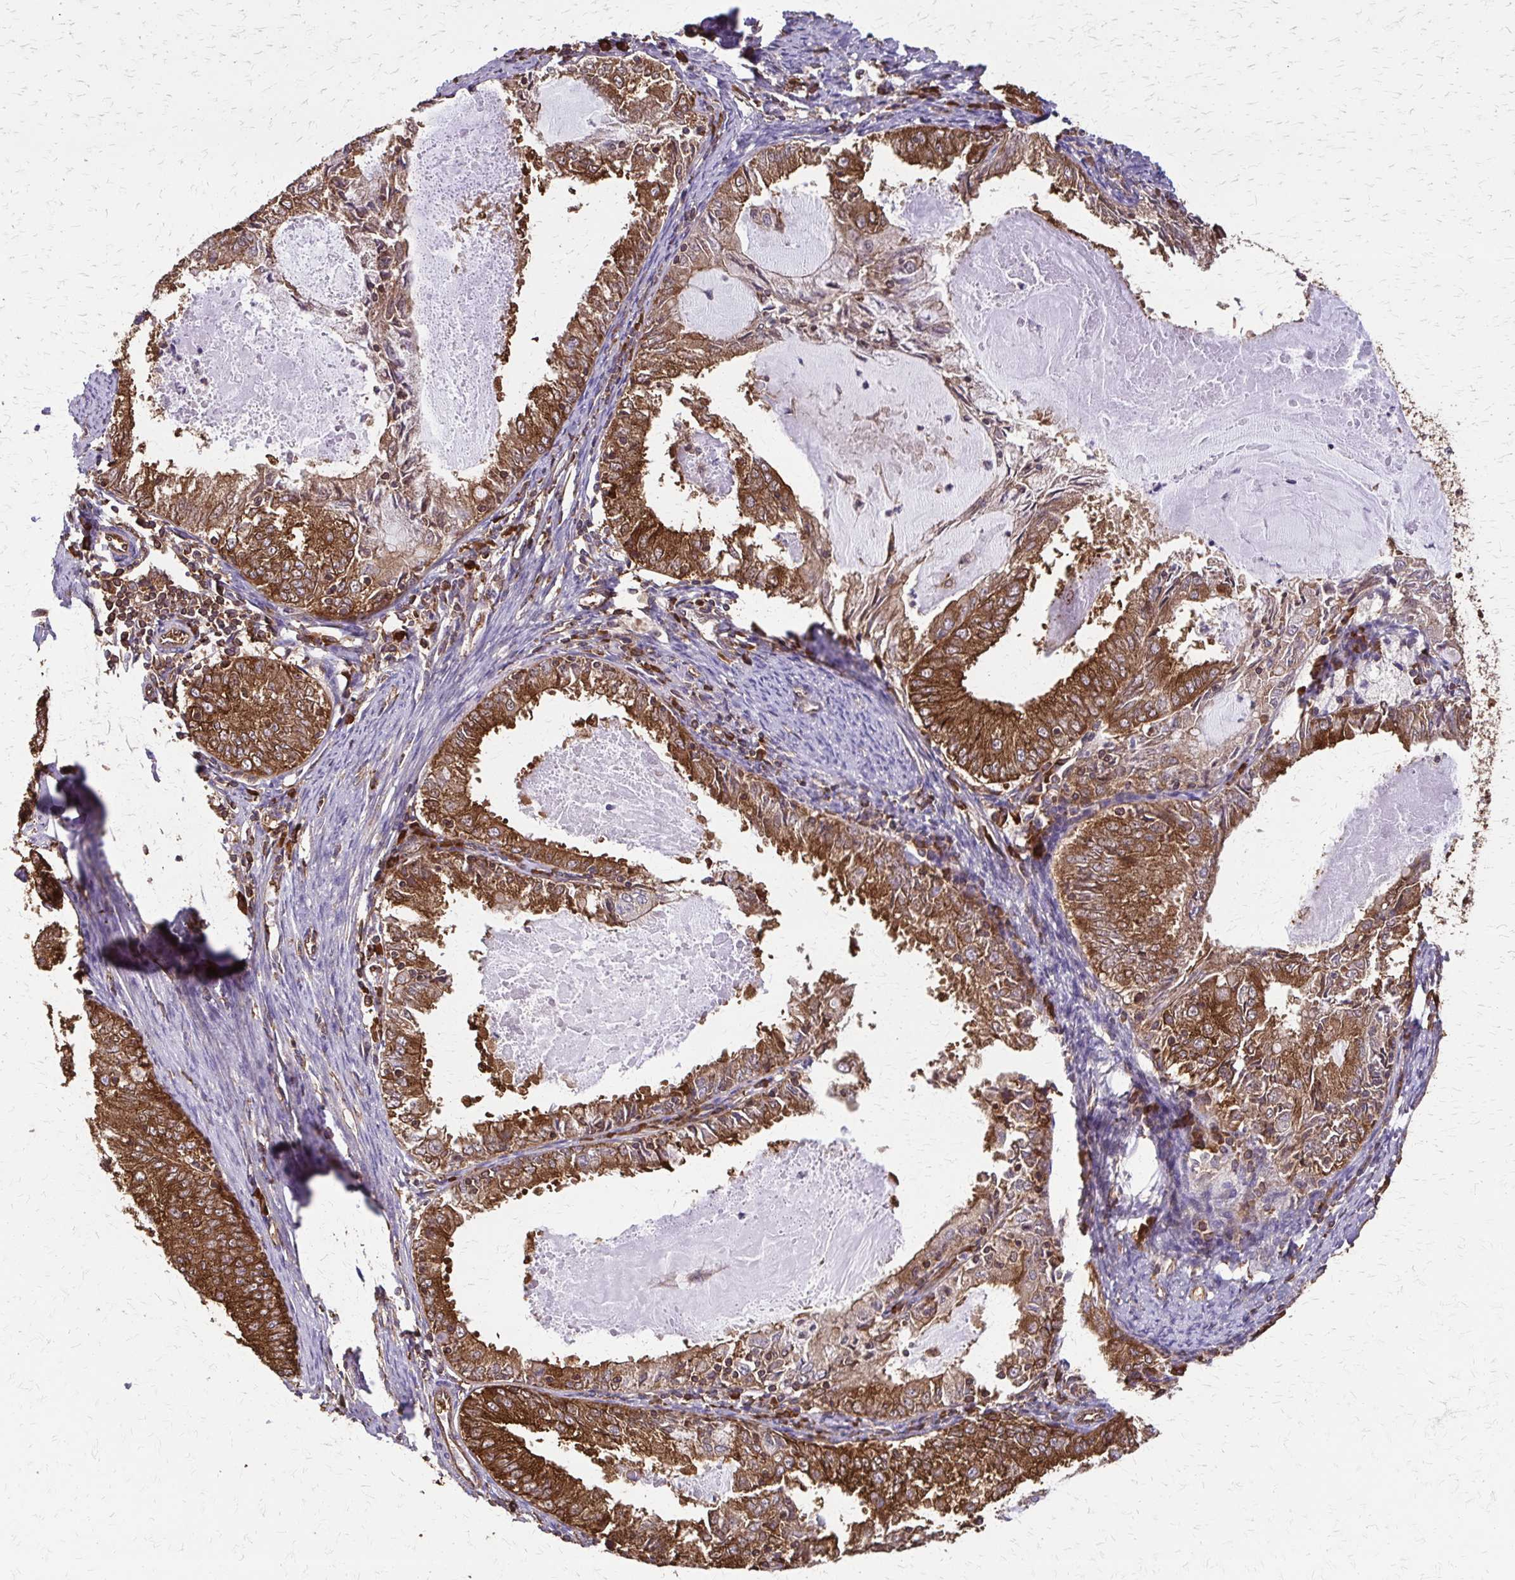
{"staining": {"intensity": "strong", "quantity": ">75%", "location": "cytoplasmic/membranous"}, "tissue": "endometrial cancer", "cell_type": "Tumor cells", "image_type": "cancer", "snomed": [{"axis": "morphology", "description": "Adenocarcinoma, NOS"}, {"axis": "topography", "description": "Endometrium"}], "caption": "There is high levels of strong cytoplasmic/membranous staining in tumor cells of endometrial cancer (adenocarcinoma), as demonstrated by immunohistochemical staining (brown color).", "gene": "EEF2", "patient": {"sex": "female", "age": 57}}